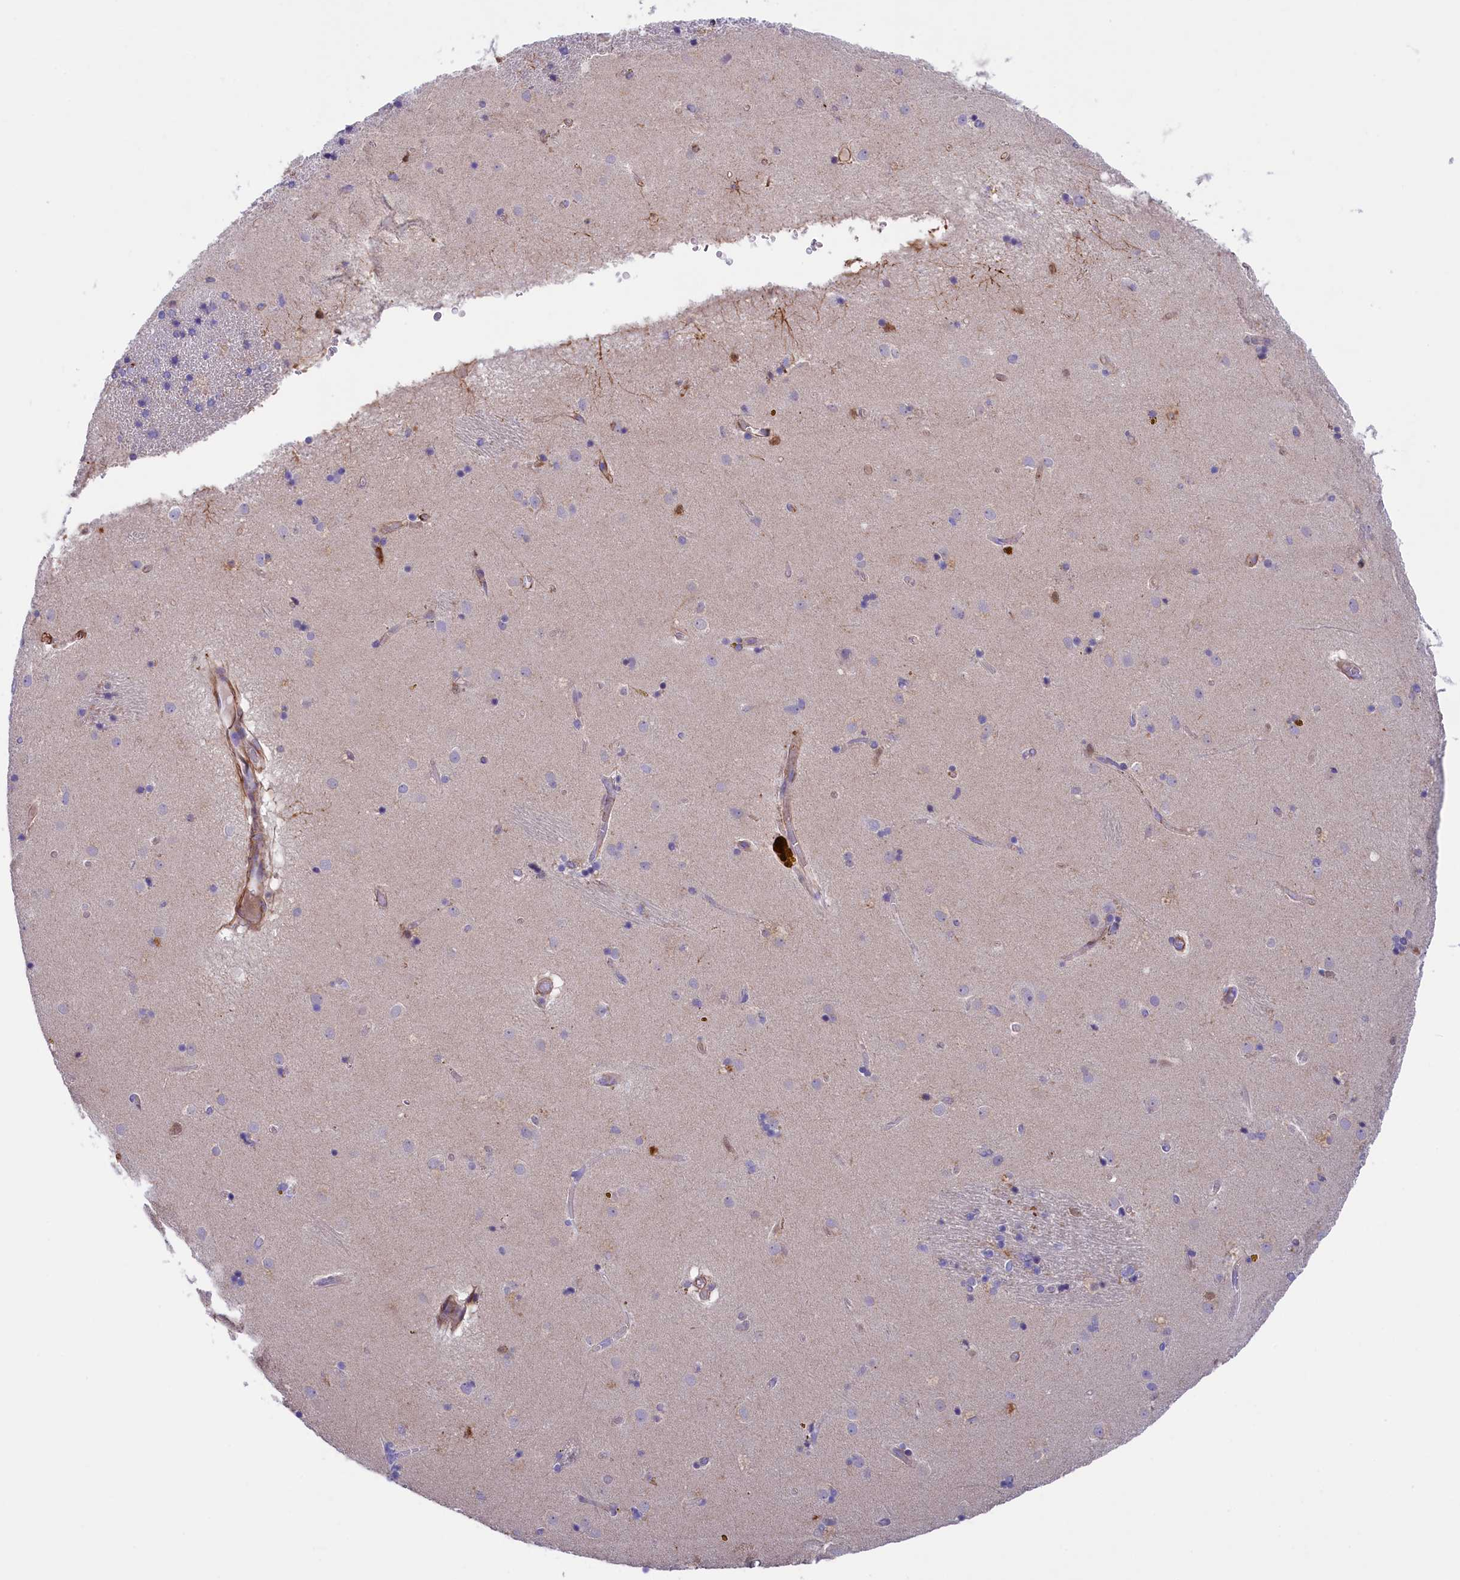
{"staining": {"intensity": "negative", "quantity": "none", "location": "none"}, "tissue": "caudate", "cell_type": "Glial cells", "image_type": "normal", "snomed": [{"axis": "morphology", "description": "Normal tissue, NOS"}, {"axis": "topography", "description": "Lateral ventricle wall"}], "caption": "IHC histopathology image of normal human caudate stained for a protein (brown), which exhibits no staining in glial cells. Nuclei are stained in blue.", "gene": "LOXL1", "patient": {"sex": "male", "age": 70}}